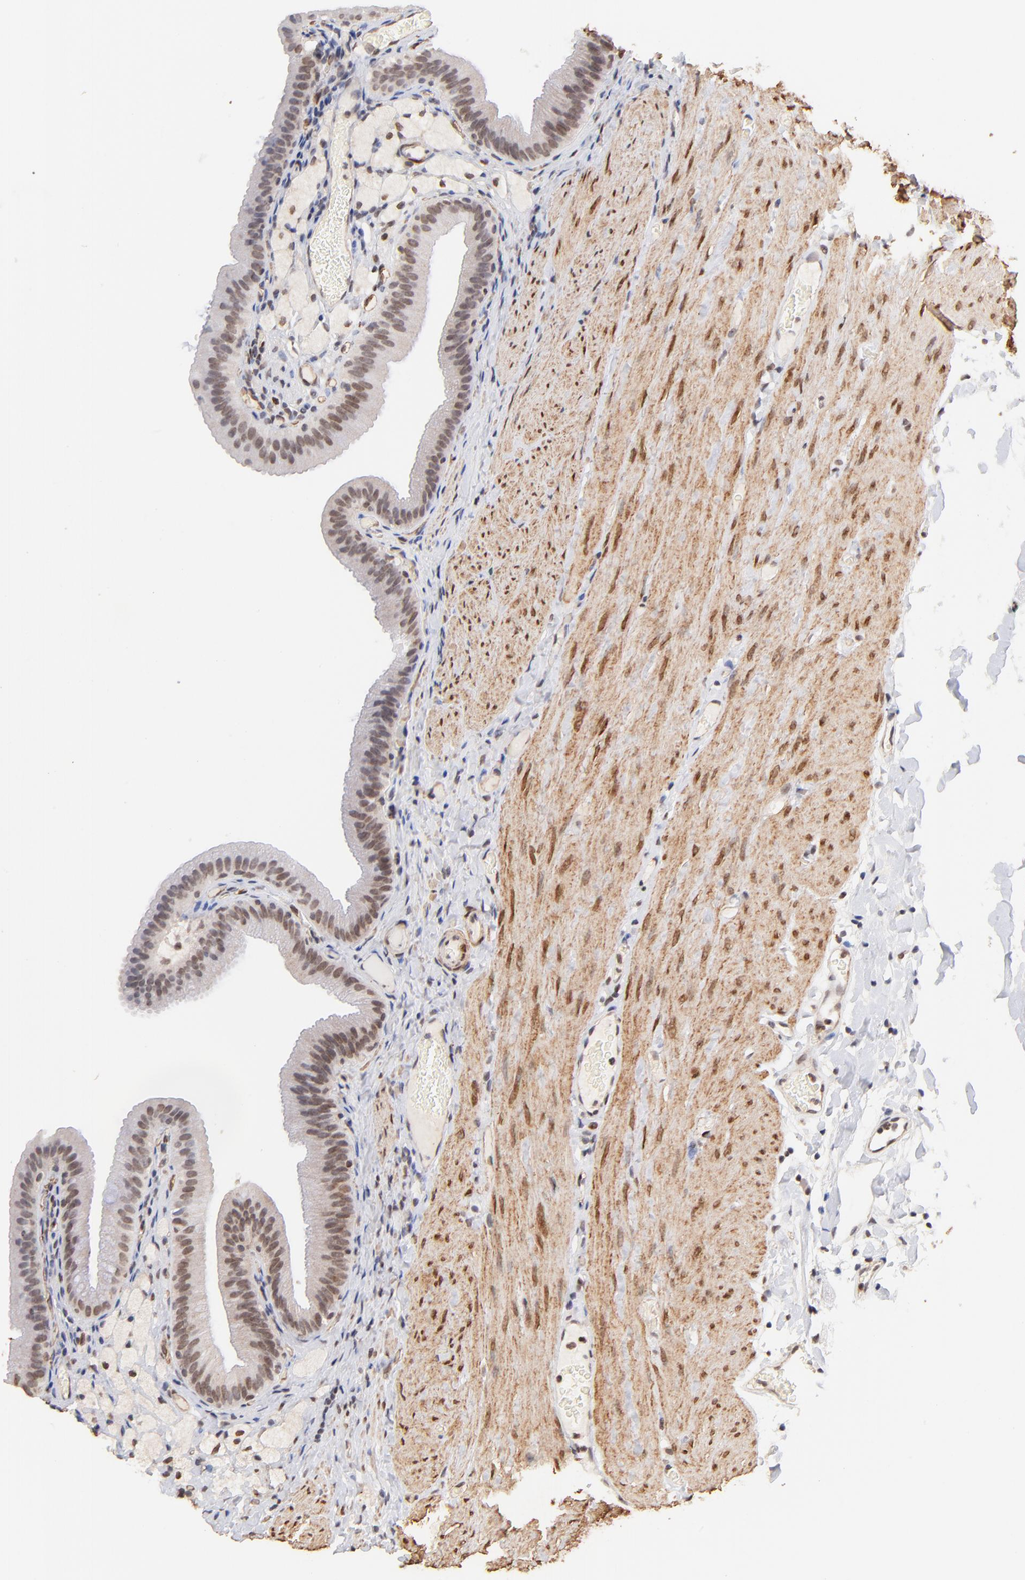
{"staining": {"intensity": "weak", "quantity": ">75%", "location": "nuclear"}, "tissue": "gallbladder", "cell_type": "Glandular cells", "image_type": "normal", "snomed": [{"axis": "morphology", "description": "Normal tissue, NOS"}, {"axis": "topography", "description": "Gallbladder"}], "caption": "Protein expression analysis of benign human gallbladder reveals weak nuclear expression in about >75% of glandular cells. The staining was performed using DAB (3,3'-diaminobenzidine) to visualize the protein expression in brown, while the nuclei were stained in blue with hematoxylin (Magnification: 20x).", "gene": "ZFP92", "patient": {"sex": "female", "age": 24}}